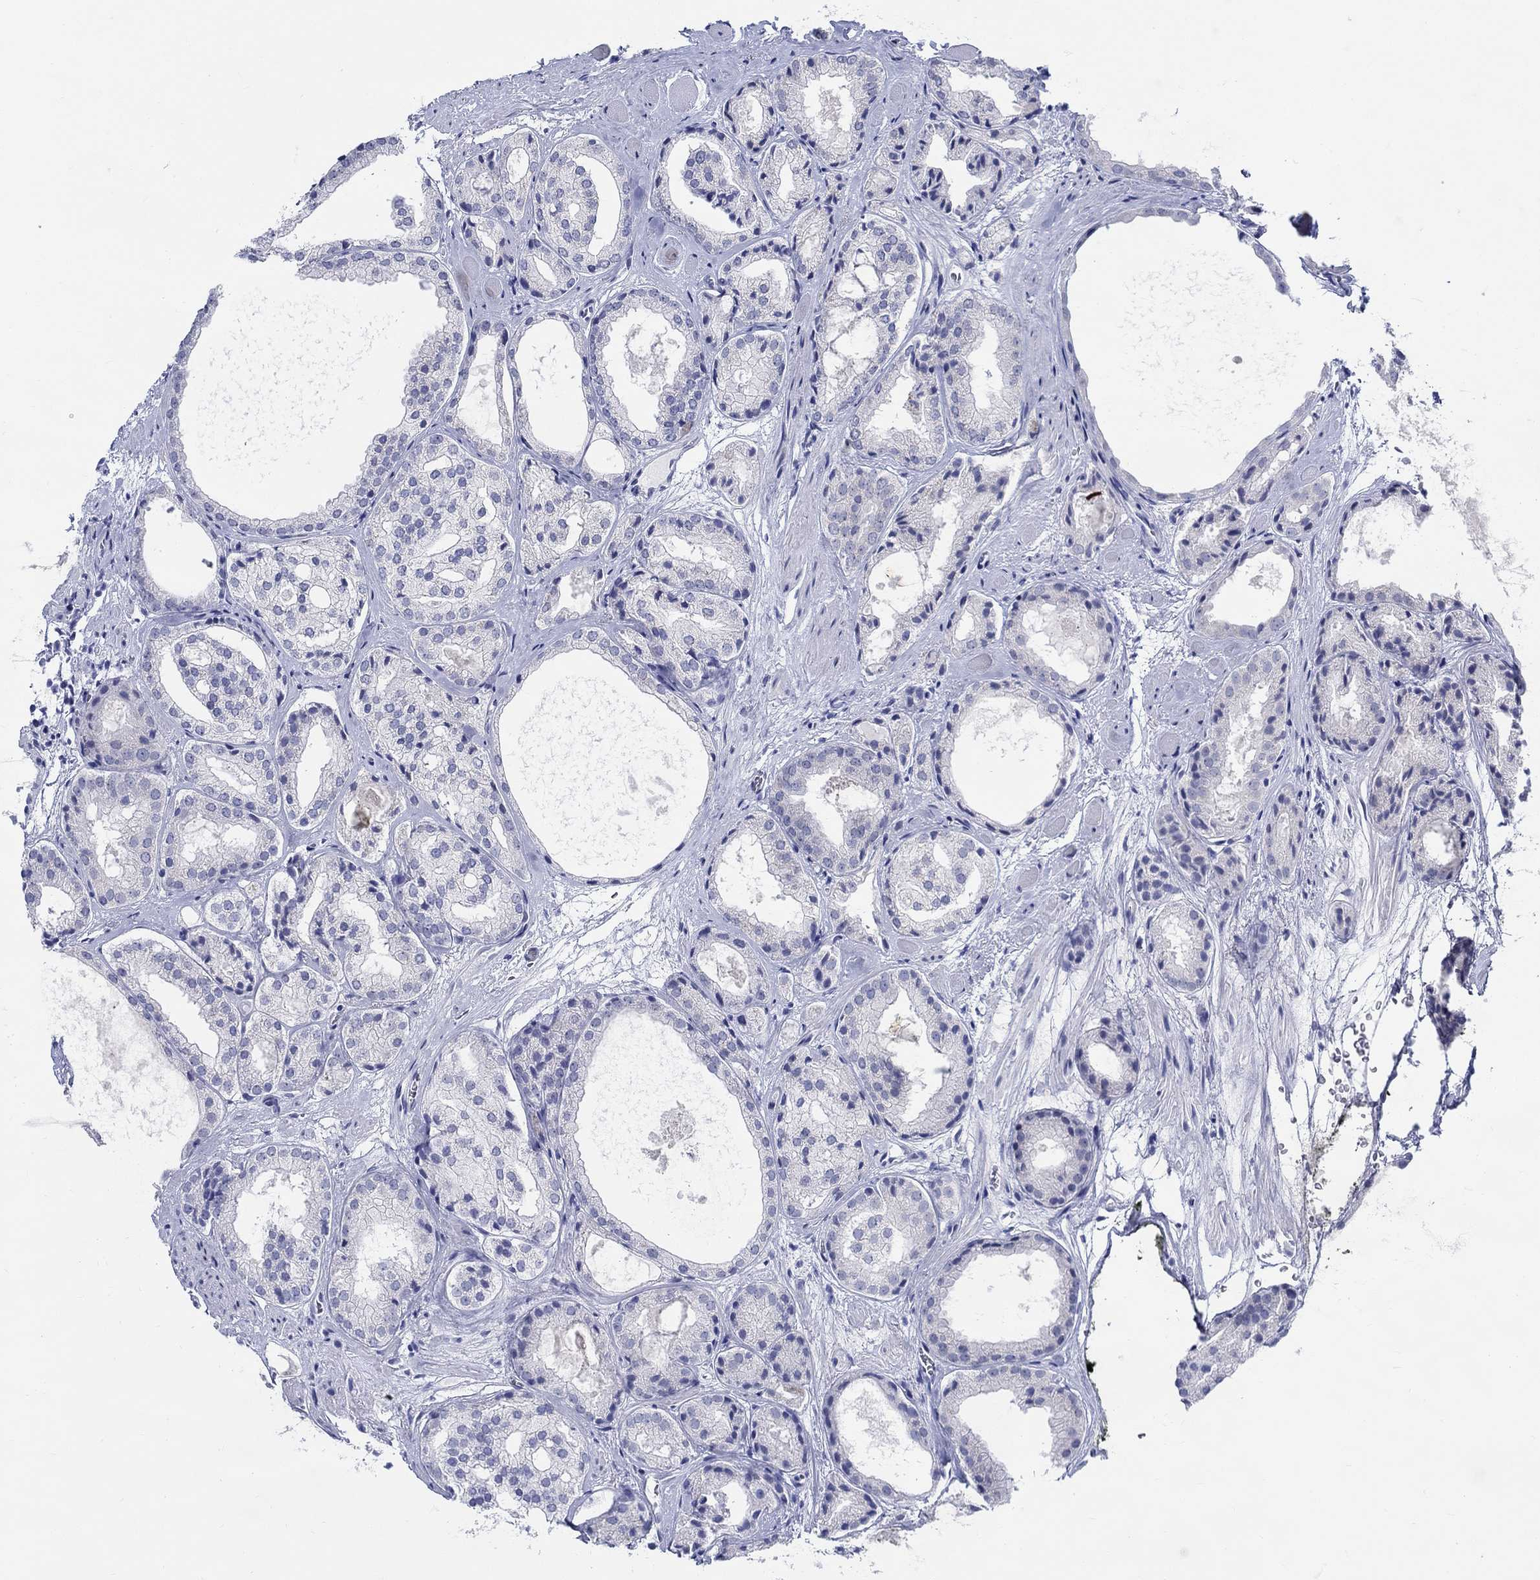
{"staining": {"intensity": "negative", "quantity": "none", "location": "none"}, "tissue": "prostate cancer", "cell_type": "Tumor cells", "image_type": "cancer", "snomed": [{"axis": "morphology", "description": "Adenocarcinoma, Low grade"}, {"axis": "topography", "description": "Prostate"}], "caption": "Immunohistochemical staining of human prostate cancer (low-grade adenocarcinoma) exhibits no significant expression in tumor cells.", "gene": "CRYGS", "patient": {"sex": "male", "age": 69}}